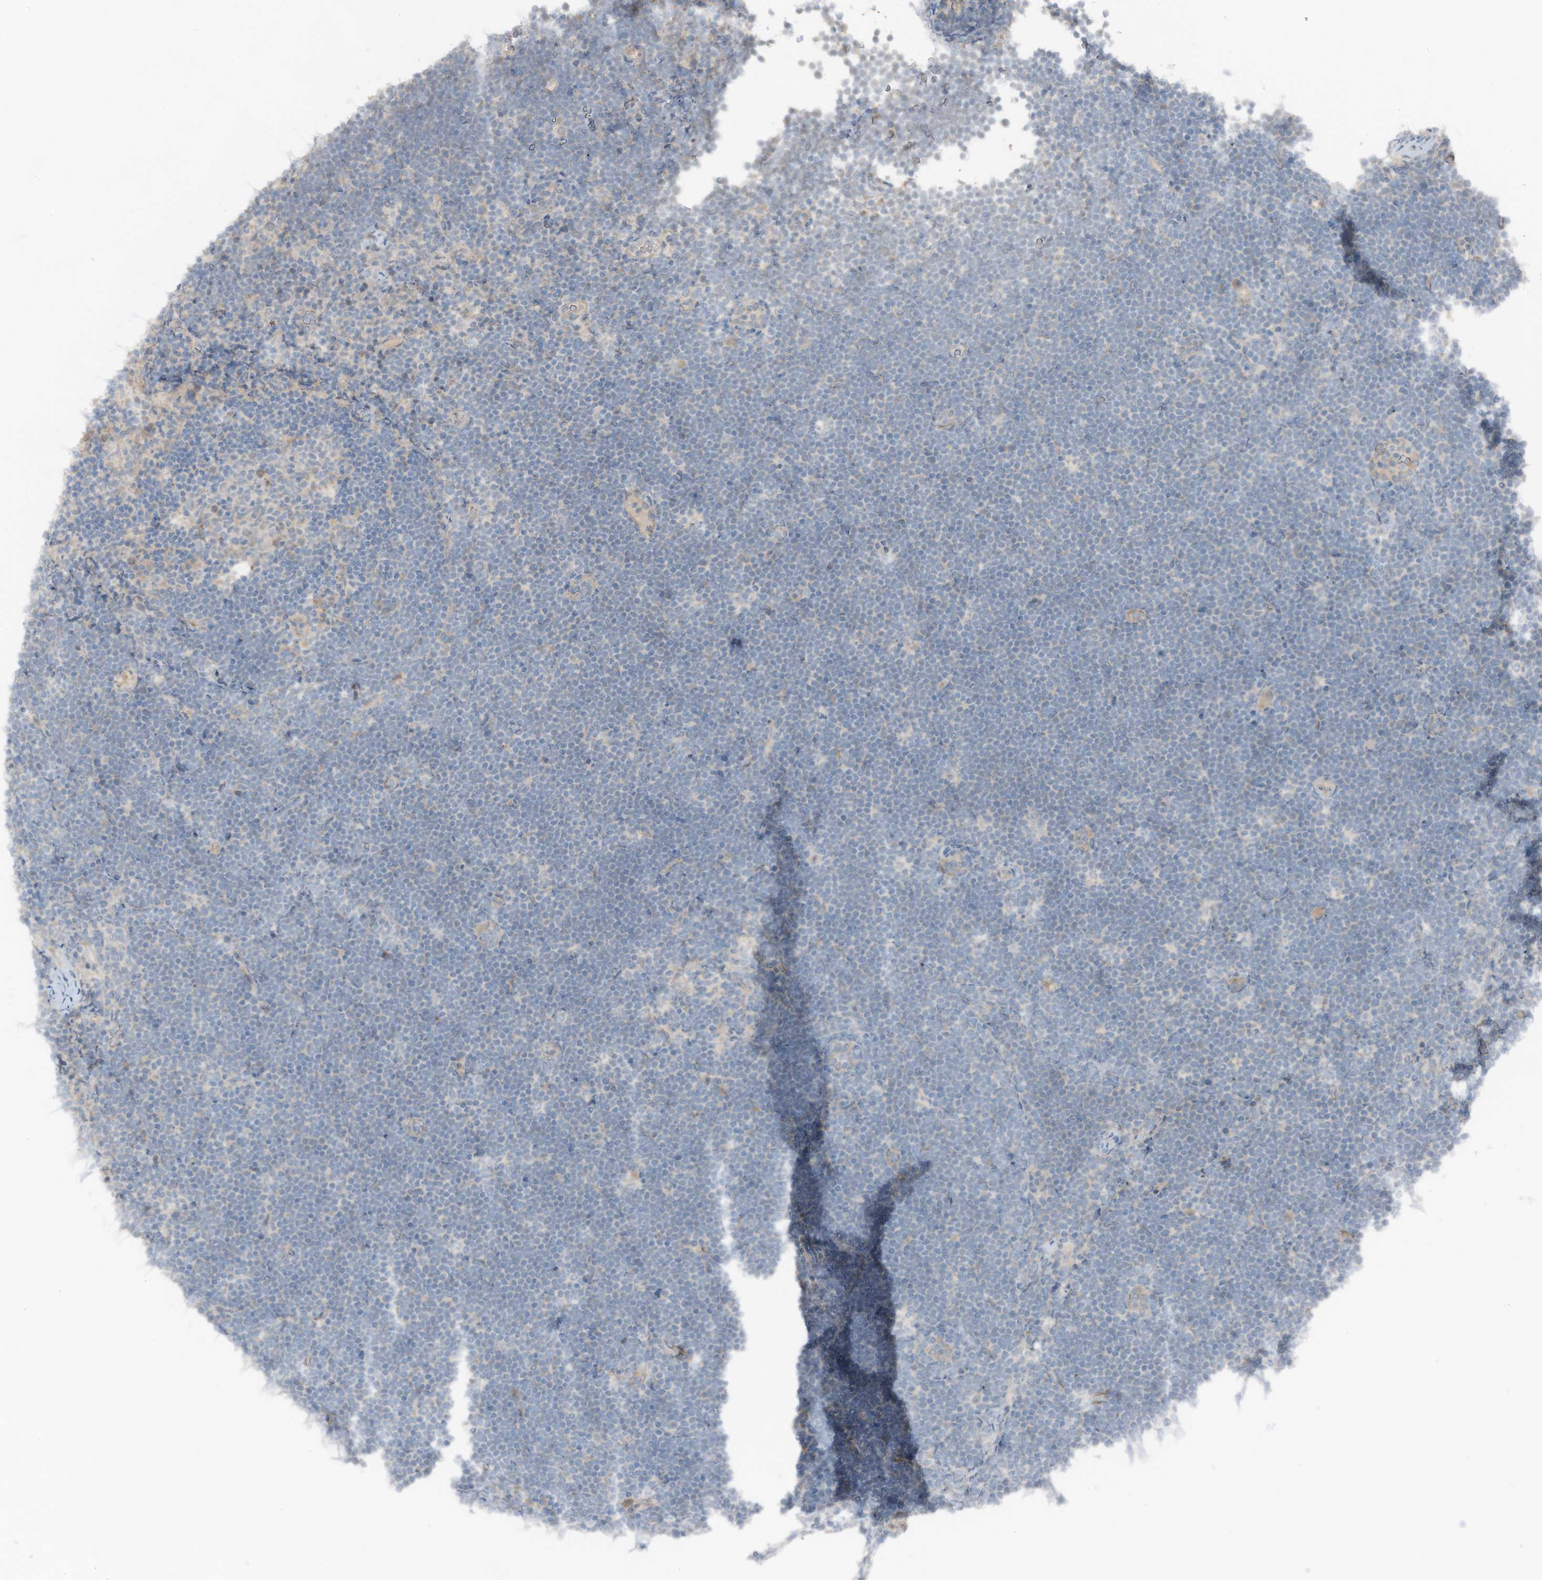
{"staining": {"intensity": "negative", "quantity": "none", "location": "none"}, "tissue": "lymphoma", "cell_type": "Tumor cells", "image_type": "cancer", "snomed": [{"axis": "morphology", "description": "Malignant lymphoma, non-Hodgkin's type, High grade"}, {"axis": "topography", "description": "Lymph node"}], "caption": "This is an immunohistochemistry photomicrograph of malignant lymphoma, non-Hodgkin's type (high-grade). There is no staining in tumor cells.", "gene": "ARHGEF33", "patient": {"sex": "male", "age": 13}}